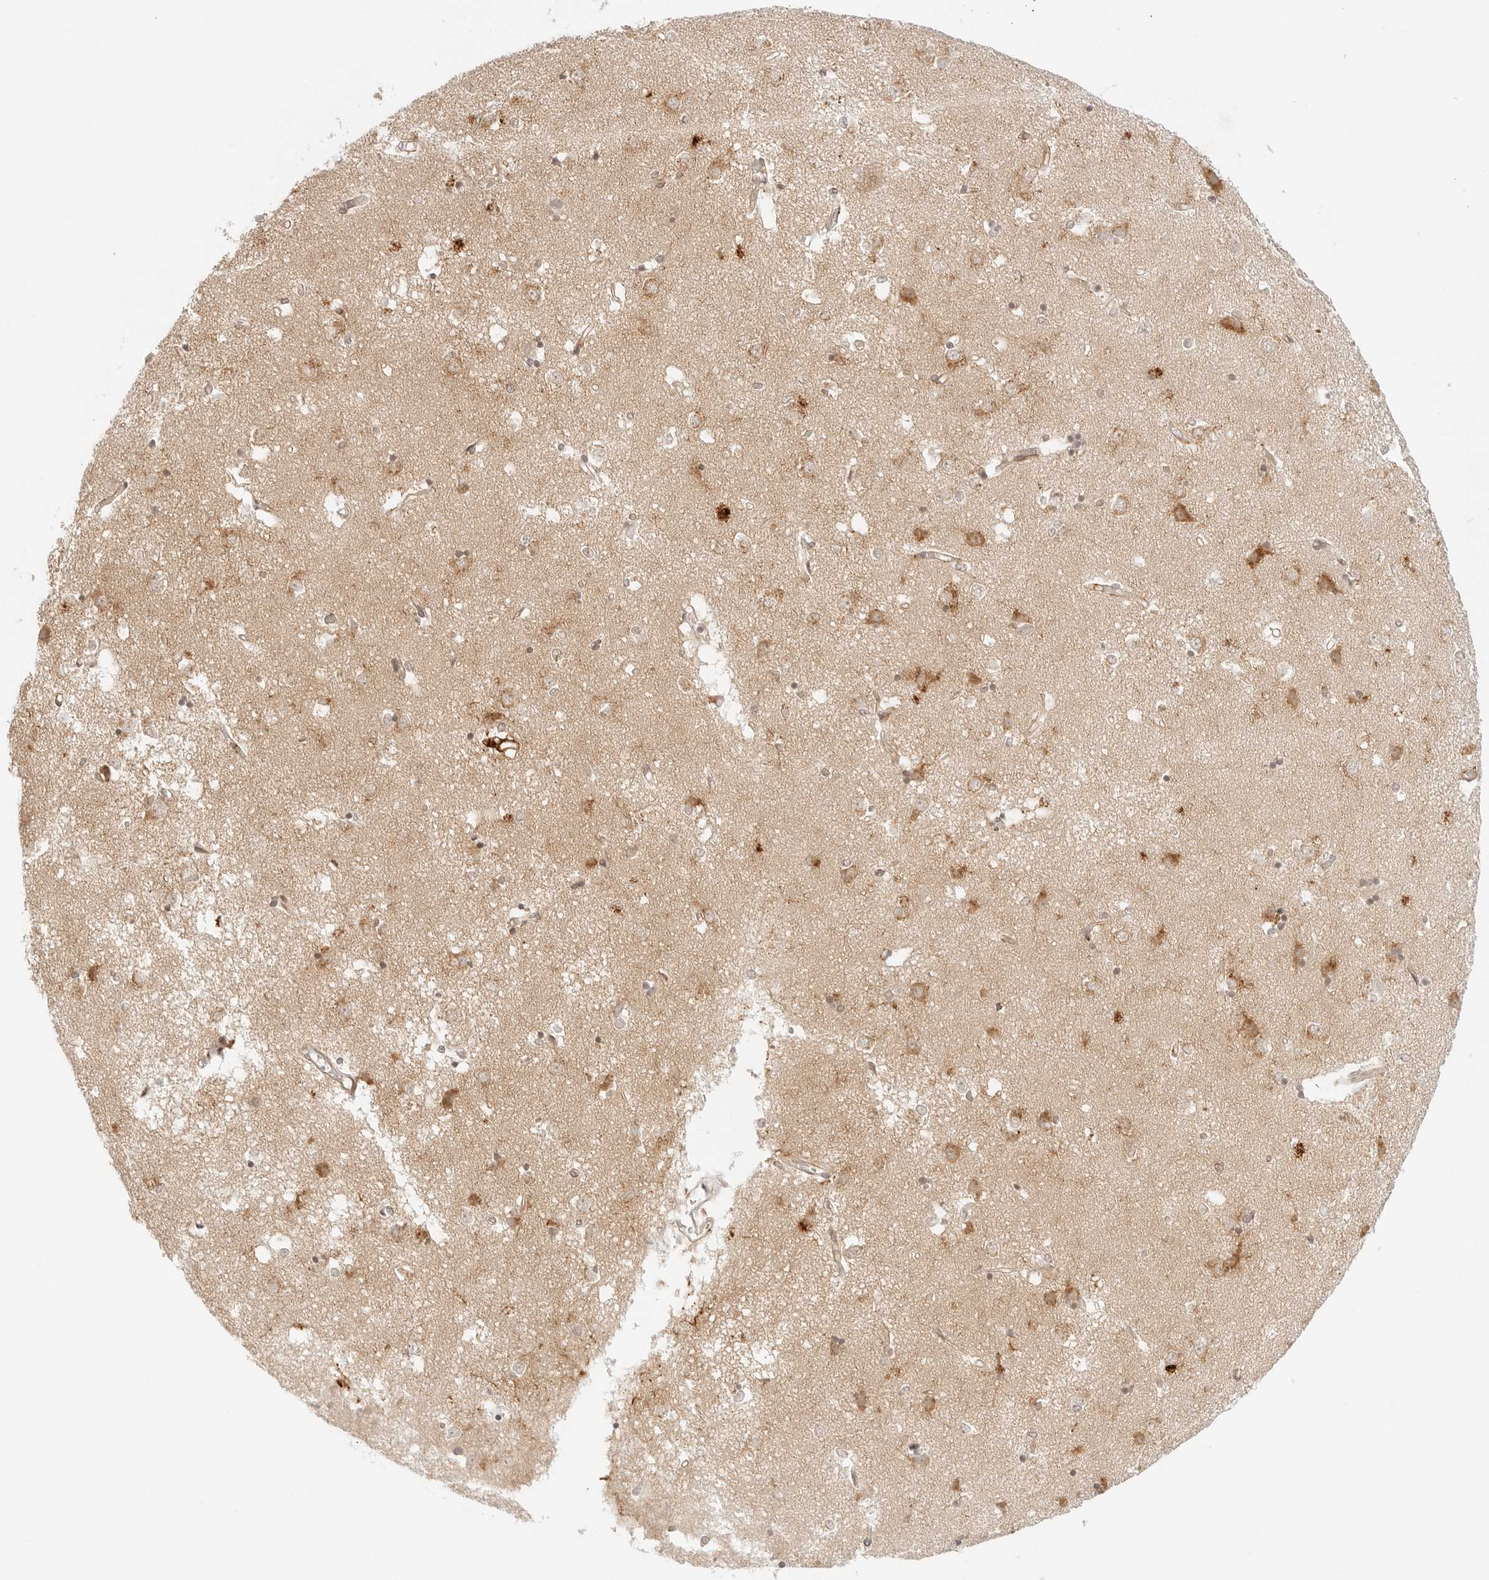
{"staining": {"intensity": "negative", "quantity": "none", "location": "none"}, "tissue": "caudate", "cell_type": "Glial cells", "image_type": "normal", "snomed": [{"axis": "morphology", "description": "Normal tissue, NOS"}, {"axis": "topography", "description": "Lateral ventricle wall"}], "caption": "Immunohistochemical staining of benign human caudate displays no significant expression in glial cells.", "gene": "GNAS", "patient": {"sex": "male", "age": 45}}